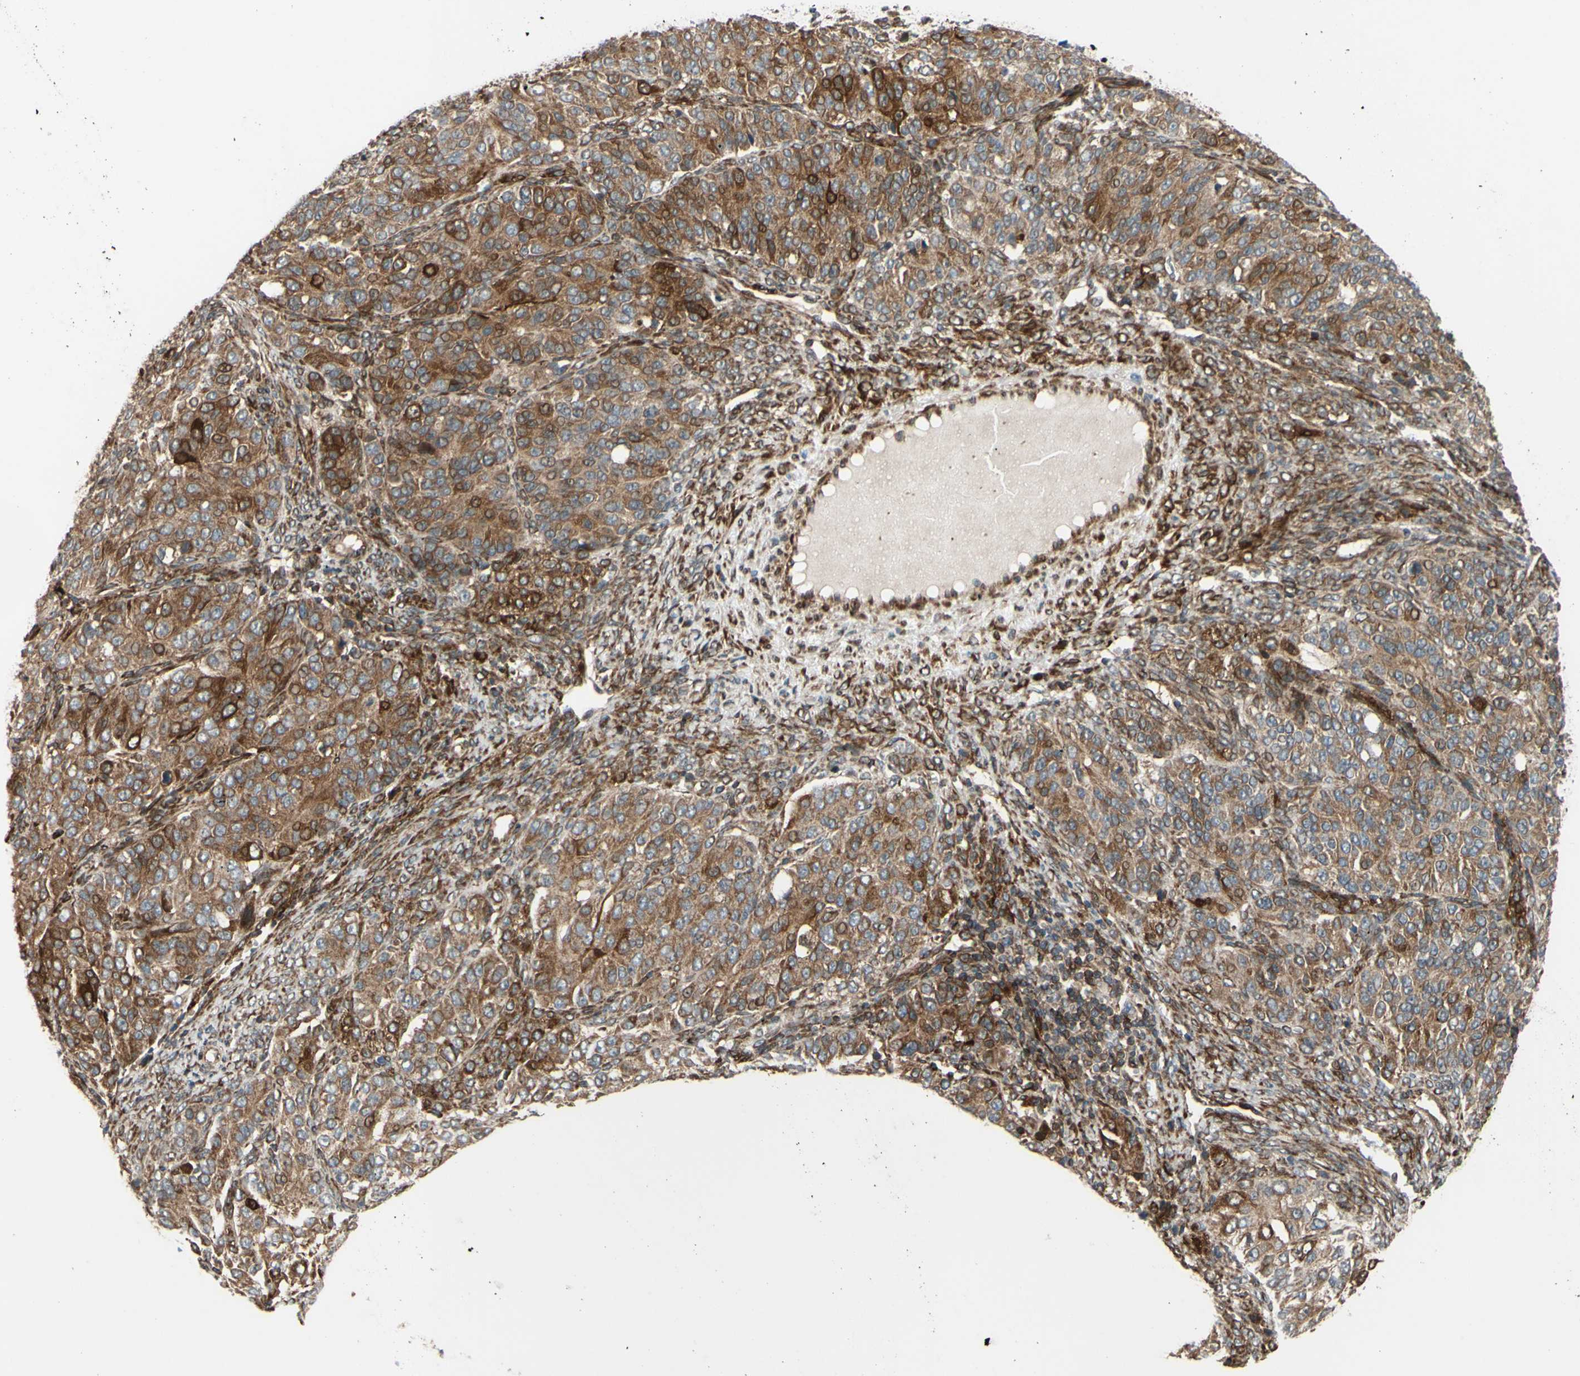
{"staining": {"intensity": "moderate", "quantity": ">75%", "location": "cytoplasmic/membranous"}, "tissue": "ovarian cancer", "cell_type": "Tumor cells", "image_type": "cancer", "snomed": [{"axis": "morphology", "description": "Carcinoma, endometroid"}, {"axis": "topography", "description": "Ovary"}], "caption": "High-power microscopy captured an IHC micrograph of ovarian endometroid carcinoma, revealing moderate cytoplasmic/membranous staining in approximately >75% of tumor cells.", "gene": "PRAF2", "patient": {"sex": "female", "age": 51}}